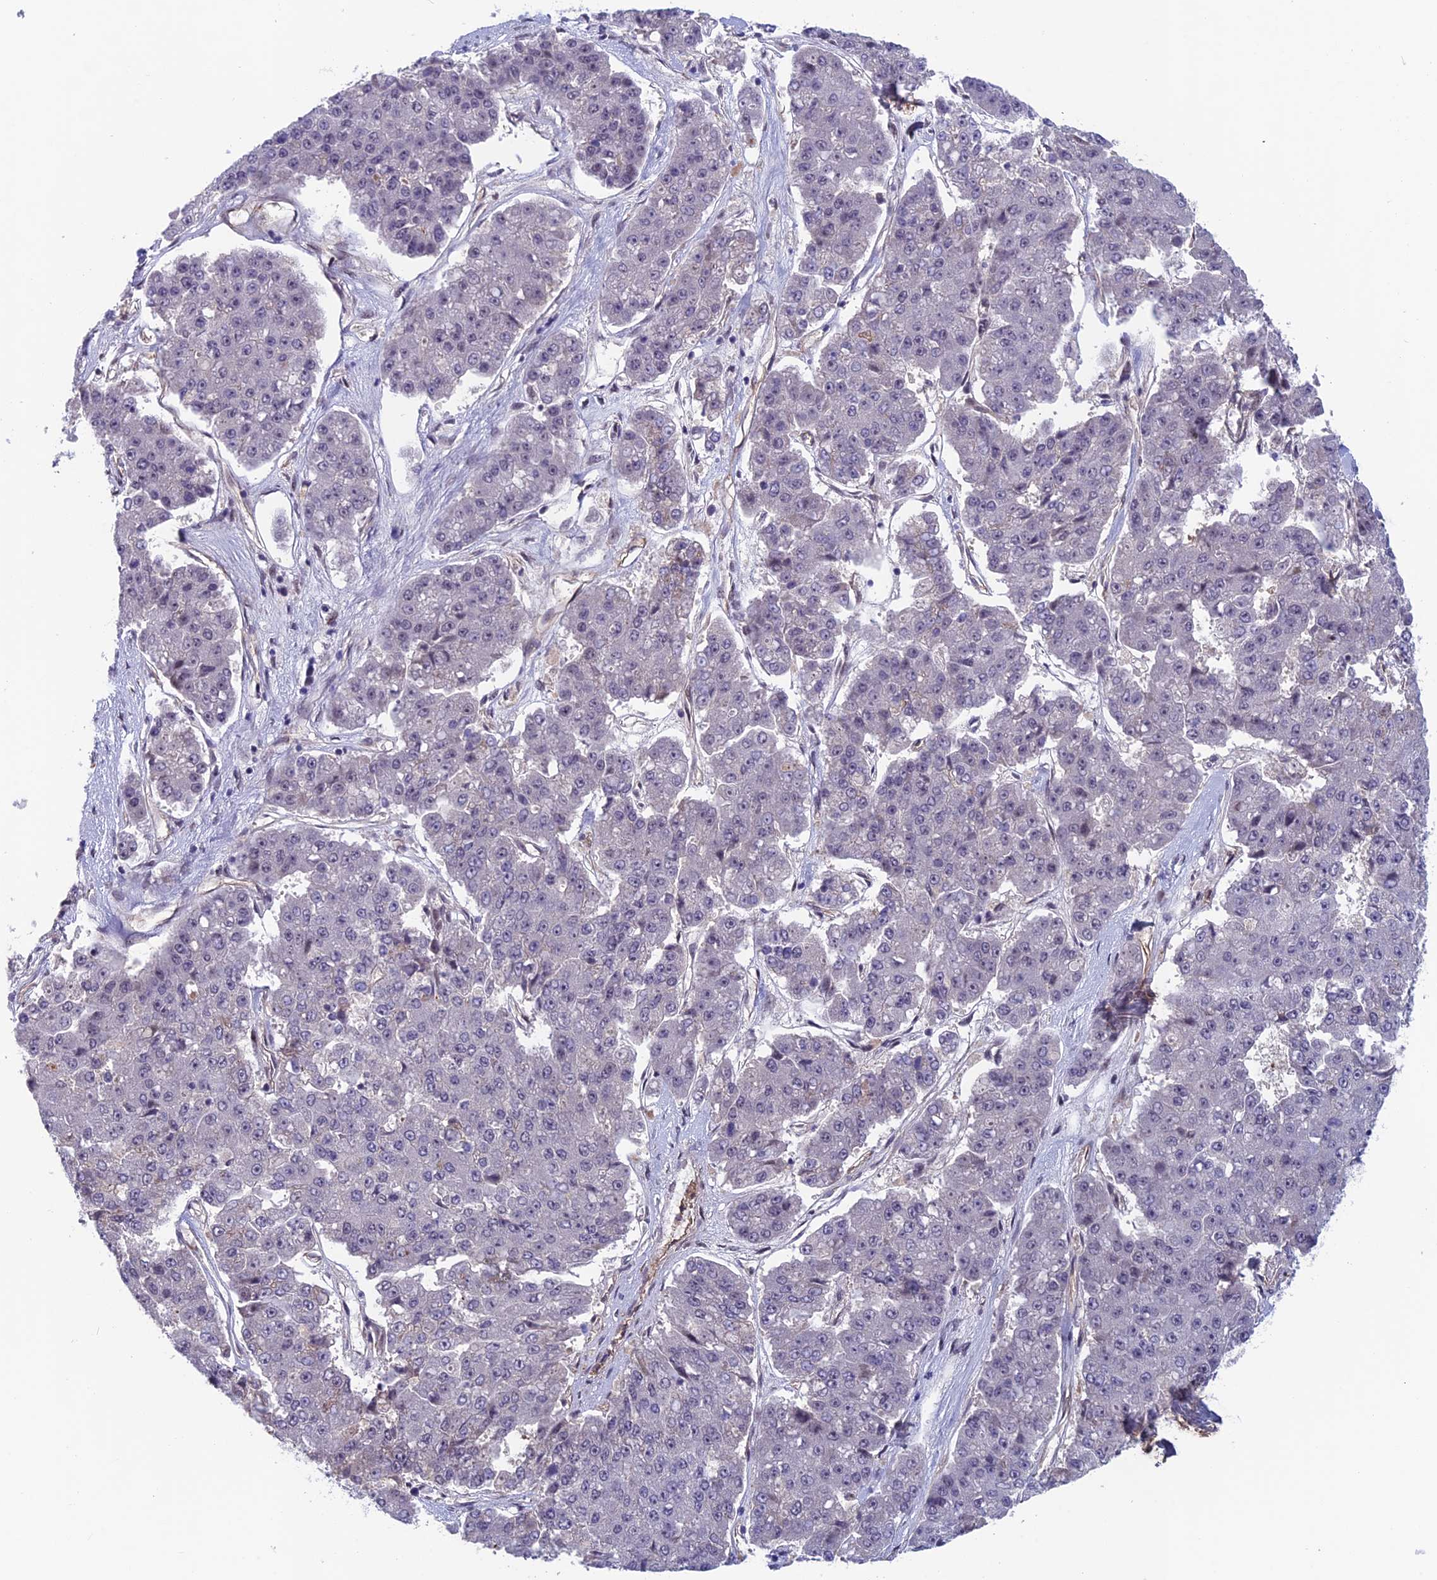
{"staining": {"intensity": "negative", "quantity": "none", "location": "none"}, "tissue": "pancreatic cancer", "cell_type": "Tumor cells", "image_type": "cancer", "snomed": [{"axis": "morphology", "description": "Adenocarcinoma, NOS"}, {"axis": "topography", "description": "Pancreas"}], "caption": "This is an immunohistochemistry (IHC) photomicrograph of human adenocarcinoma (pancreatic). There is no expression in tumor cells.", "gene": "FKBPL", "patient": {"sex": "male", "age": 50}}